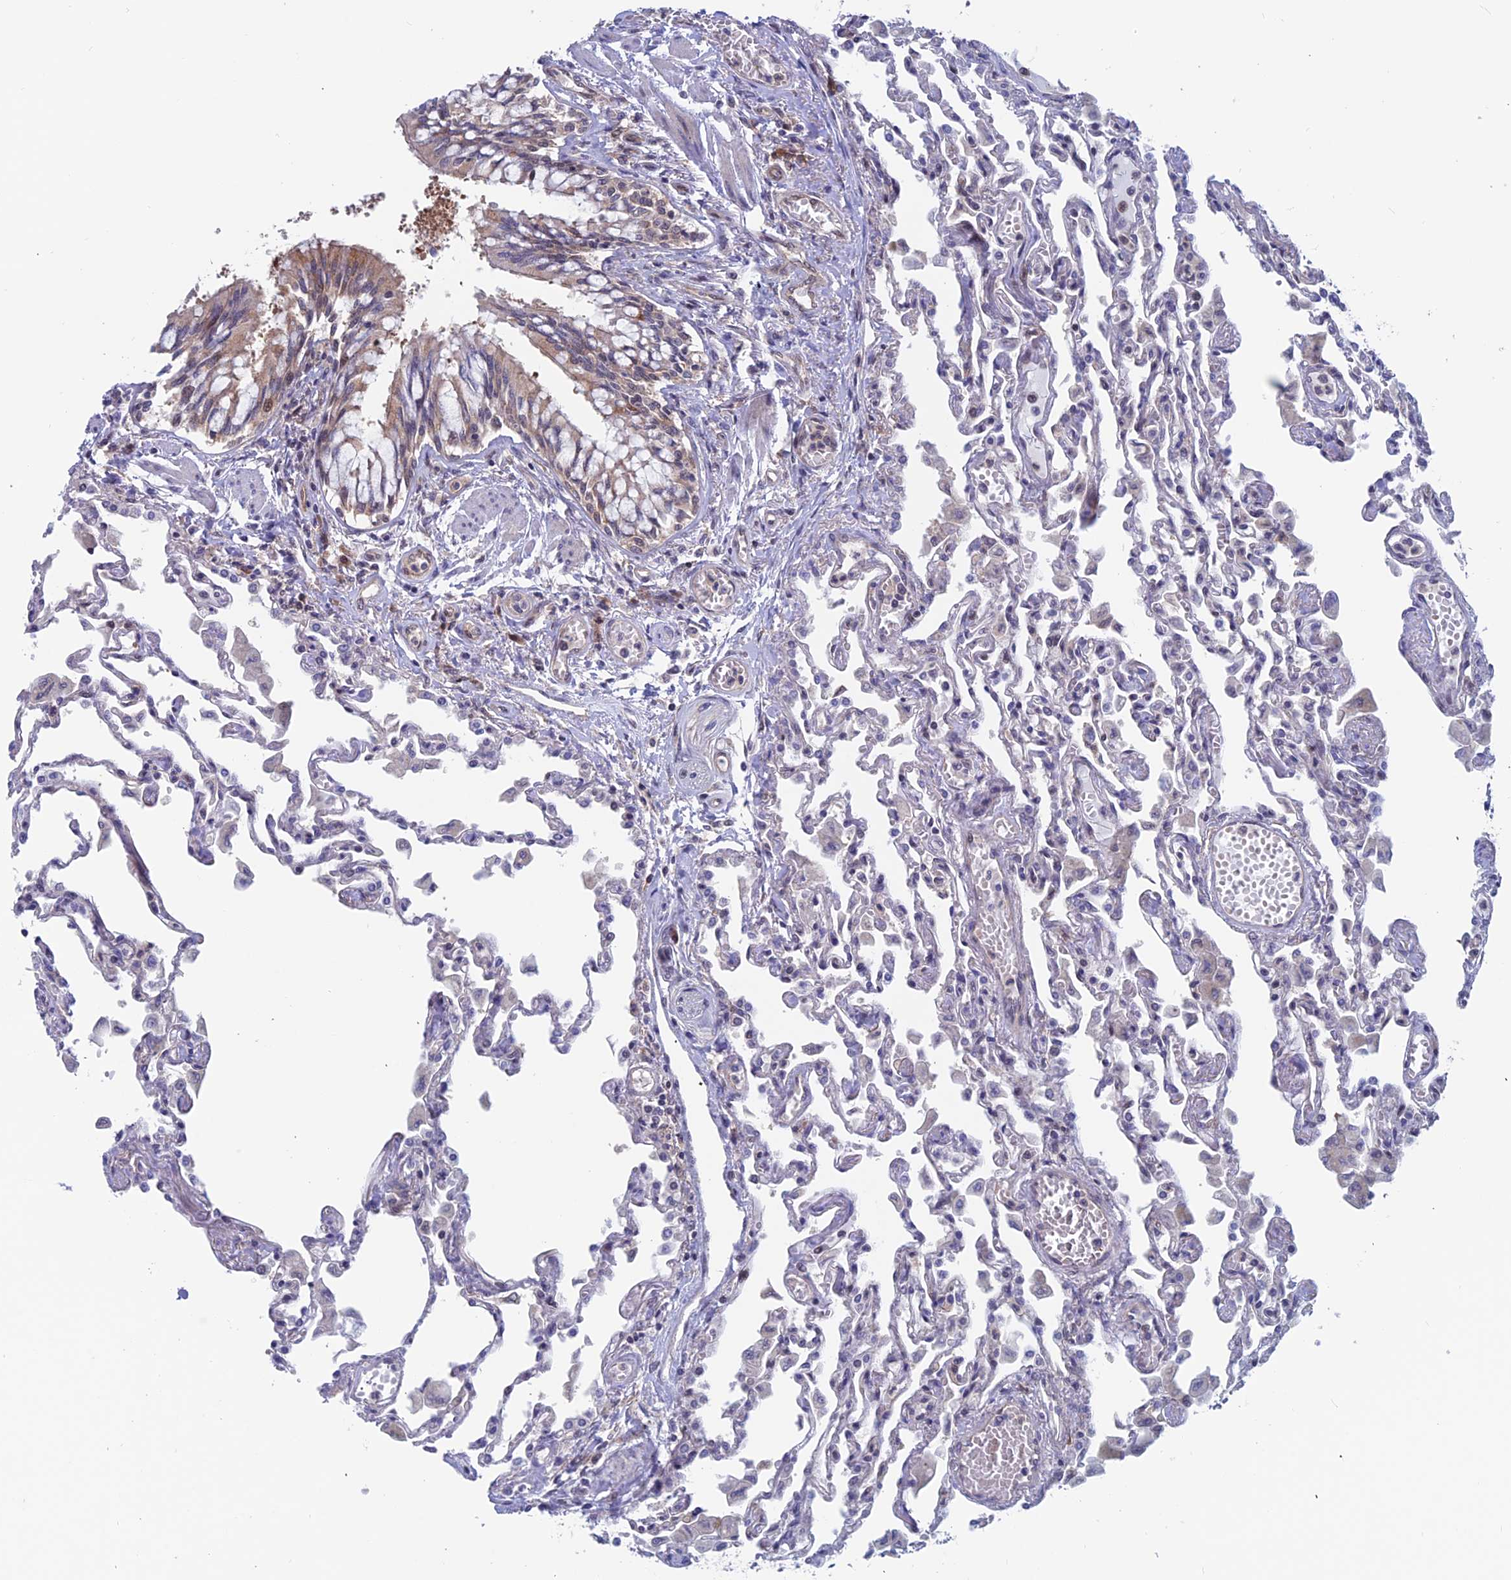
{"staining": {"intensity": "negative", "quantity": "none", "location": "none"}, "tissue": "lung", "cell_type": "Alveolar cells", "image_type": "normal", "snomed": [{"axis": "morphology", "description": "Normal tissue, NOS"}, {"axis": "topography", "description": "Bronchus"}, {"axis": "topography", "description": "Lung"}], "caption": "DAB (3,3'-diaminobenzidine) immunohistochemical staining of benign human lung displays no significant expression in alveolar cells.", "gene": "IGBP1", "patient": {"sex": "female", "age": 49}}